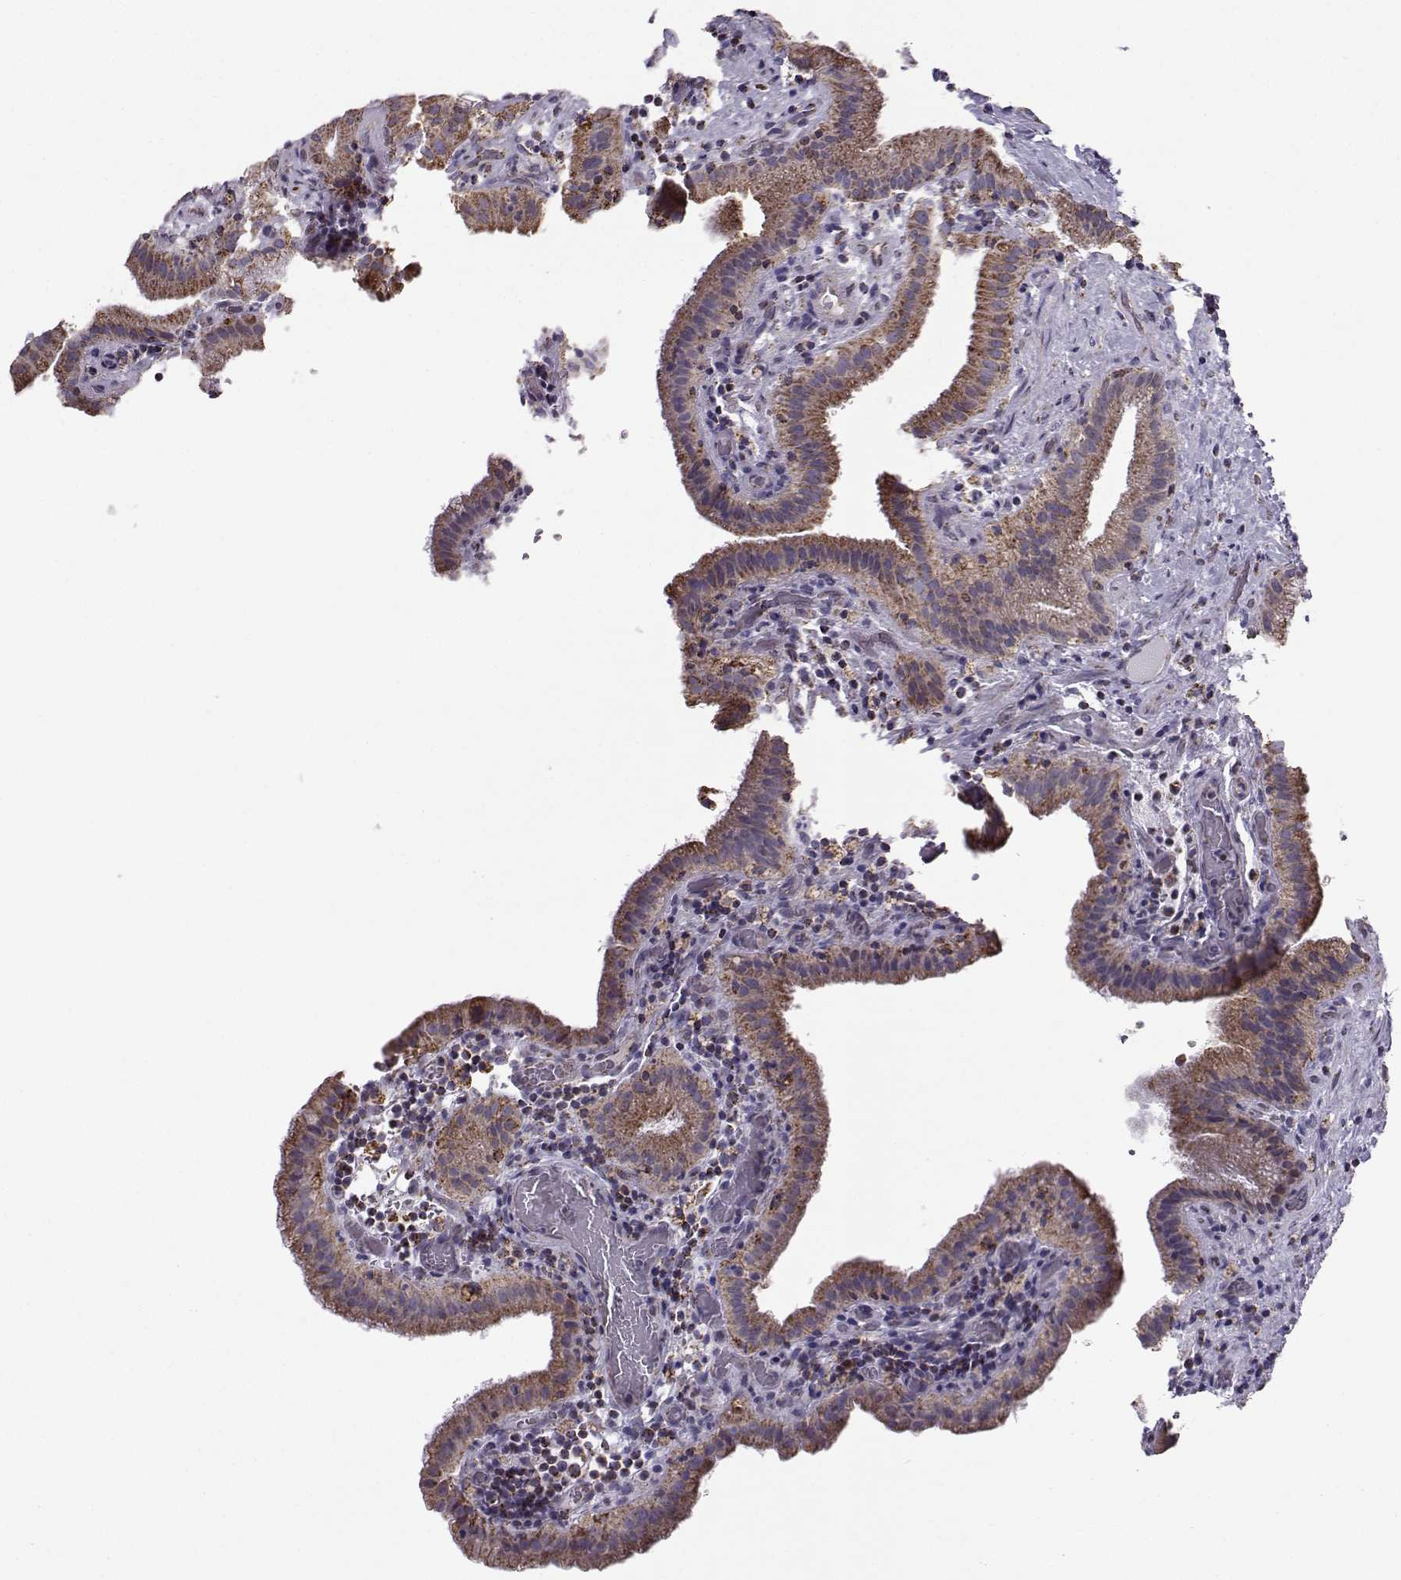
{"staining": {"intensity": "strong", "quantity": ">75%", "location": "cytoplasmic/membranous"}, "tissue": "gallbladder", "cell_type": "Glandular cells", "image_type": "normal", "snomed": [{"axis": "morphology", "description": "Normal tissue, NOS"}, {"axis": "topography", "description": "Gallbladder"}], "caption": "Immunohistochemistry photomicrograph of normal gallbladder: human gallbladder stained using IHC reveals high levels of strong protein expression localized specifically in the cytoplasmic/membranous of glandular cells, appearing as a cytoplasmic/membranous brown color.", "gene": "NECAB3", "patient": {"sex": "male", "age": 62}}